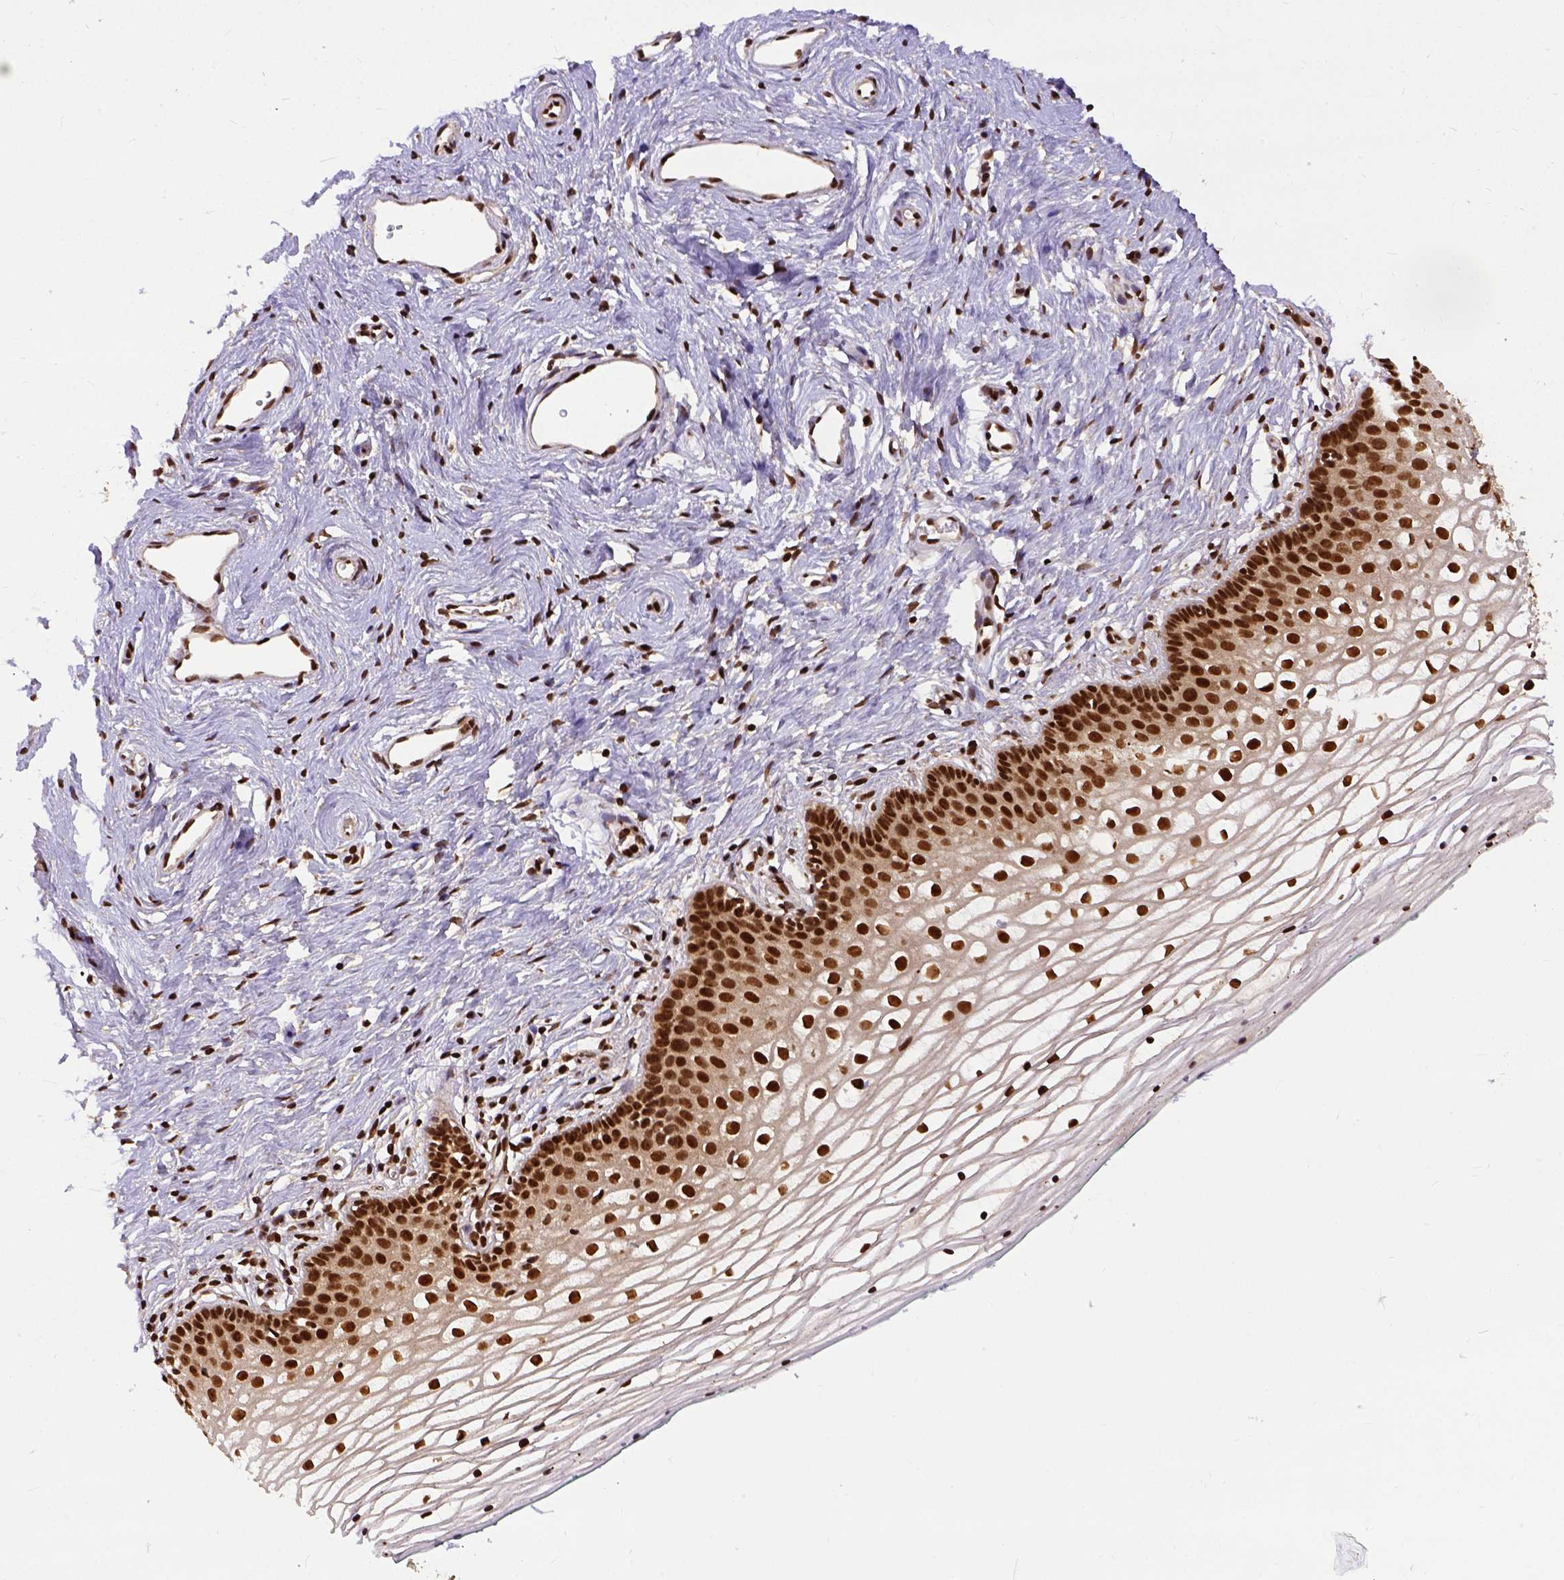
{"staining": {"intensity": "strong", "quantity": ">75%", "location": "nuclear"}, "tissue": "vagina", "cell_type": "Squamous epithelial cells", "image_type": "normal", "snomed": [{"axis": "morphology", "description": "Normal tissue, NOS"}, {"axis": "topography", "description": "Vagina"}], "caption": "Brown immunohistochemical staining in benign human vagina reveals strong nuclear expression in about >75% of squamous epithelial cells. (brown staining indicates protein expression, while blue staining denotes nuclei).", "gene": "NACC1", "patient": {"sex": "female", "age": 36}}